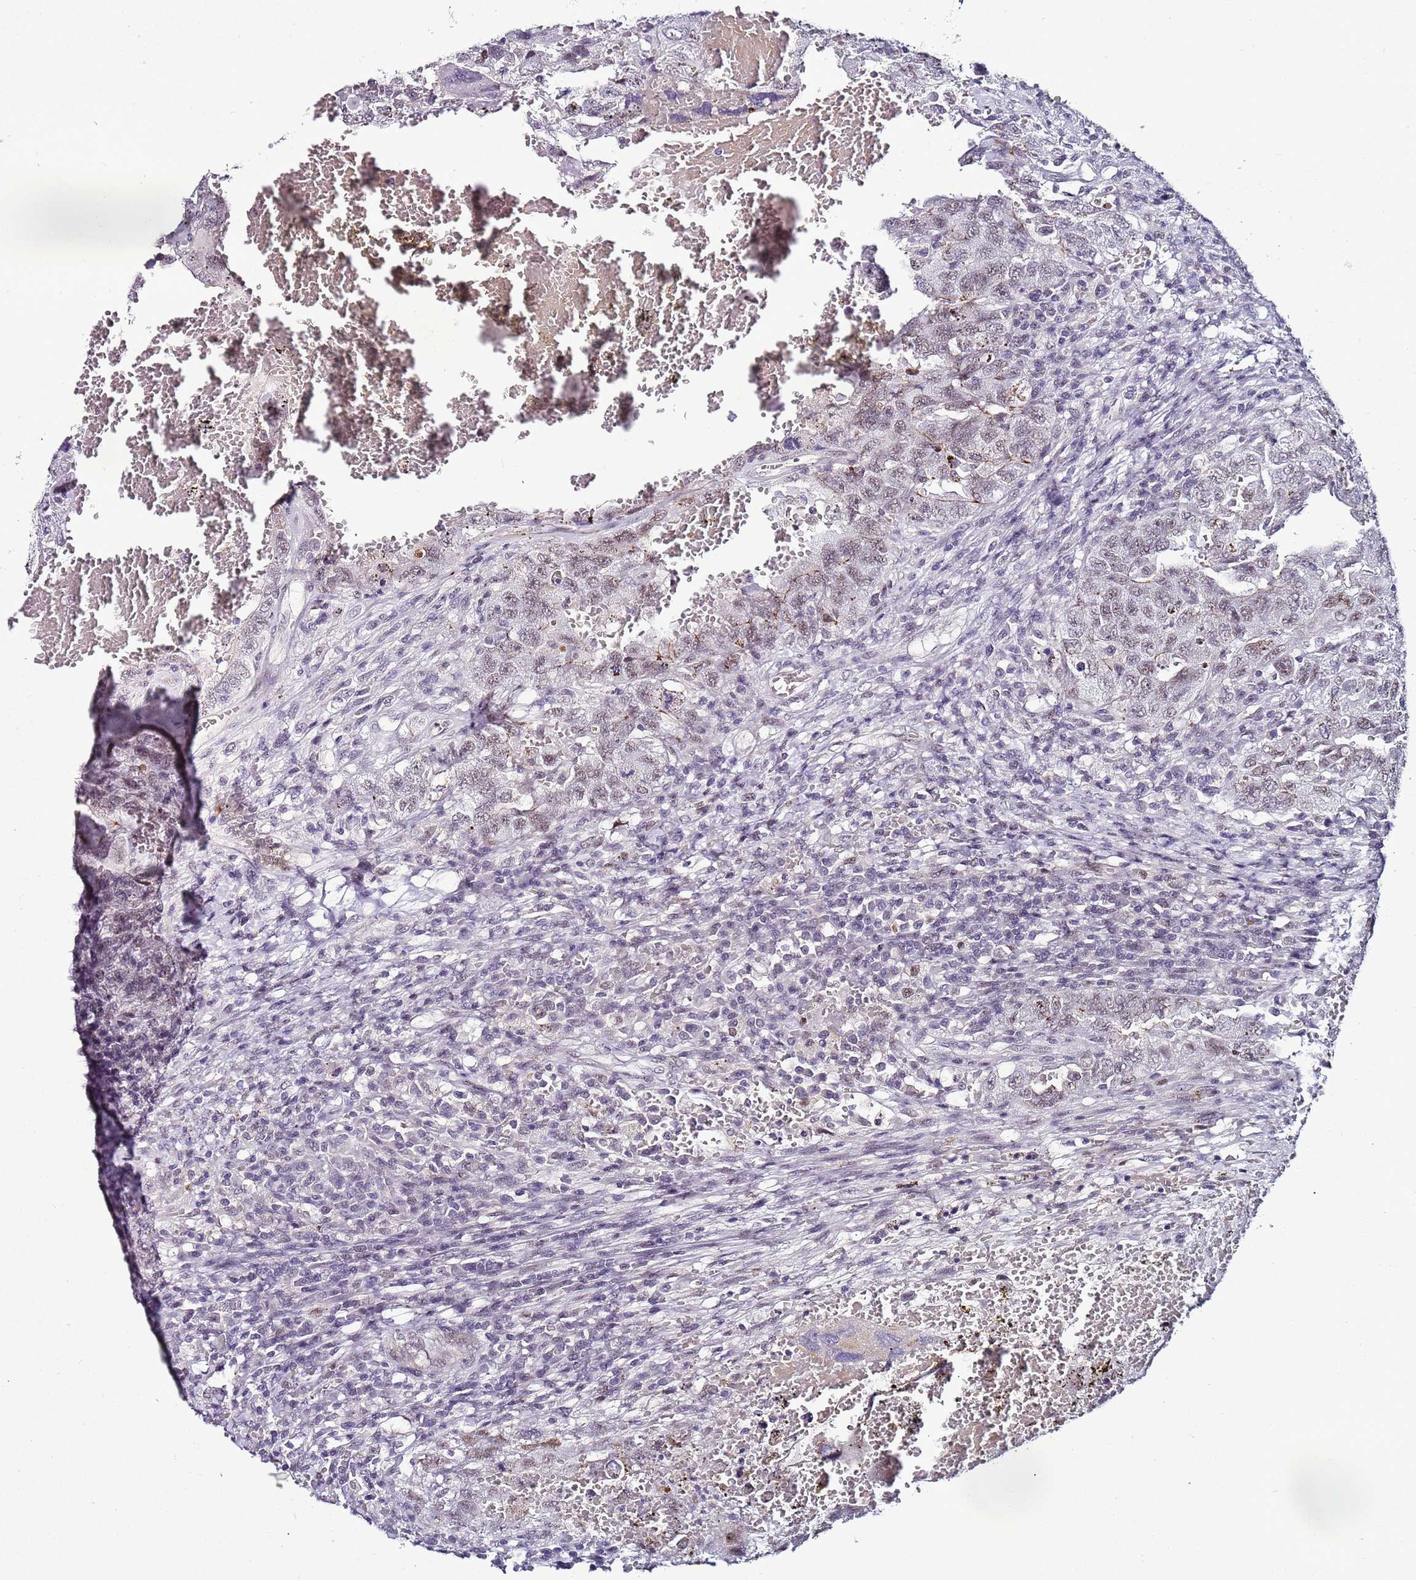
{"staining": {"intensity": "weak", "quantity": "<25%", "location": "nuclear"}, "tissue": "testis cancer", "cell_type": "Tumor cells", "image_type": "cancer", "snomed": [{"axis": "morphology", "description": "Carcinoma, Embryonal, NOS"}, {"axis": "topography", "description": "Testis"}], "caption": "Testis cancer (embryonal carcinoma) stained for a protein using immunohistochemistry reveals no expression tumor cells.", "gene": "PSMA7", "patient": {"sex": "male", "age": 26}}